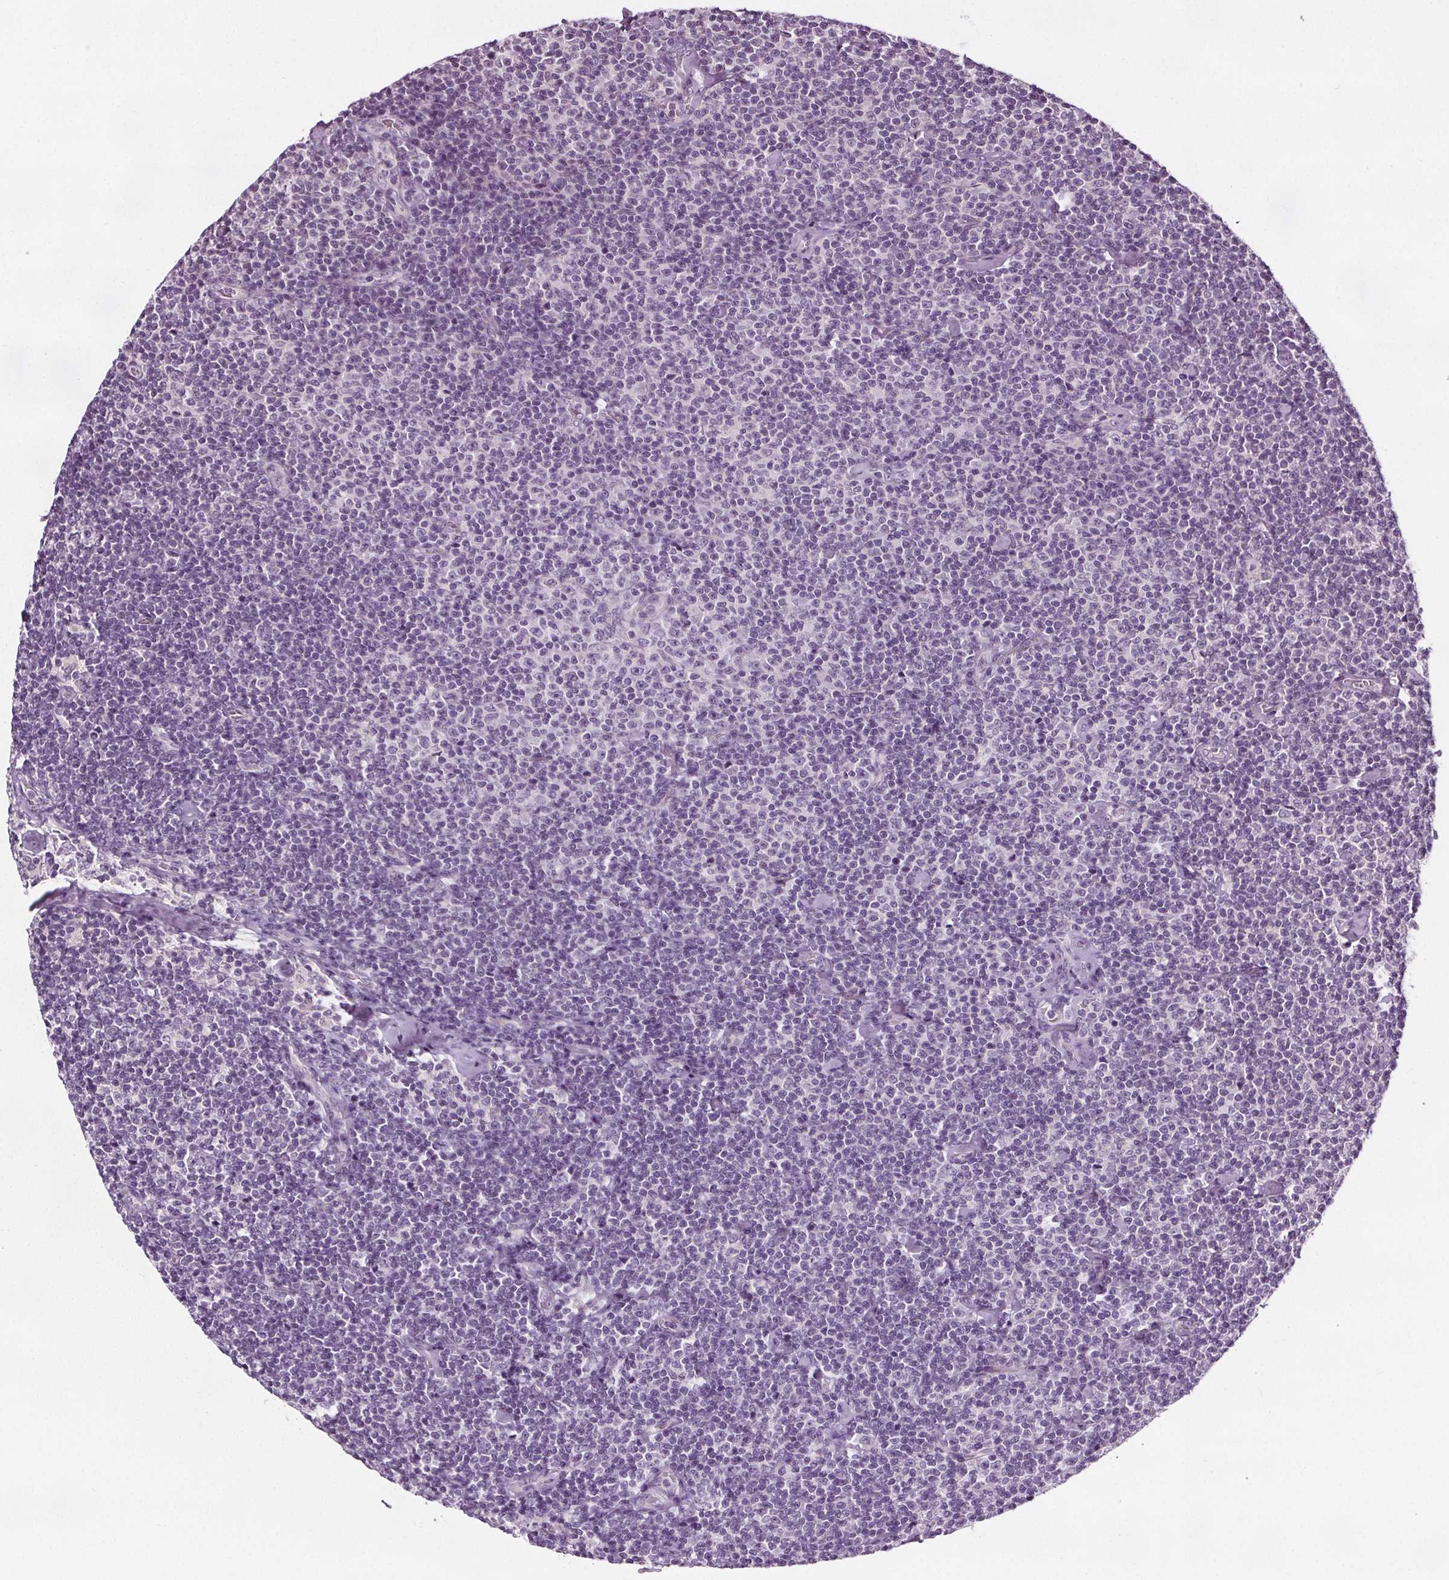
{"staining": {"intensity": "negative", "quantity": "none", "location": "none"}, "tissue": "lymphoma", "cell_type": "Tumor cells", "image_type": "cancer", "snomed": [{"axis": "morphology", "description": "Malignant lymphoma, non-Hodgkin's type, Low grade"}, {"axis": "topography", "description": "Lymph node"}], "caption": "An immunohistochemistry (IHC) micrograph of low-grade malignant lymphoma, non-Hodgkin's type is shown. There is no staining in tumor cells of low-grade malignant lymphoma, non-Hodgkin's type. (Brightfield microscopy of DAB (3,3'-diaminobenzidine) immunohistochemistry at high magnification).", "gene": "RASA1", "patient": {"sex": "male", "age": 81}}